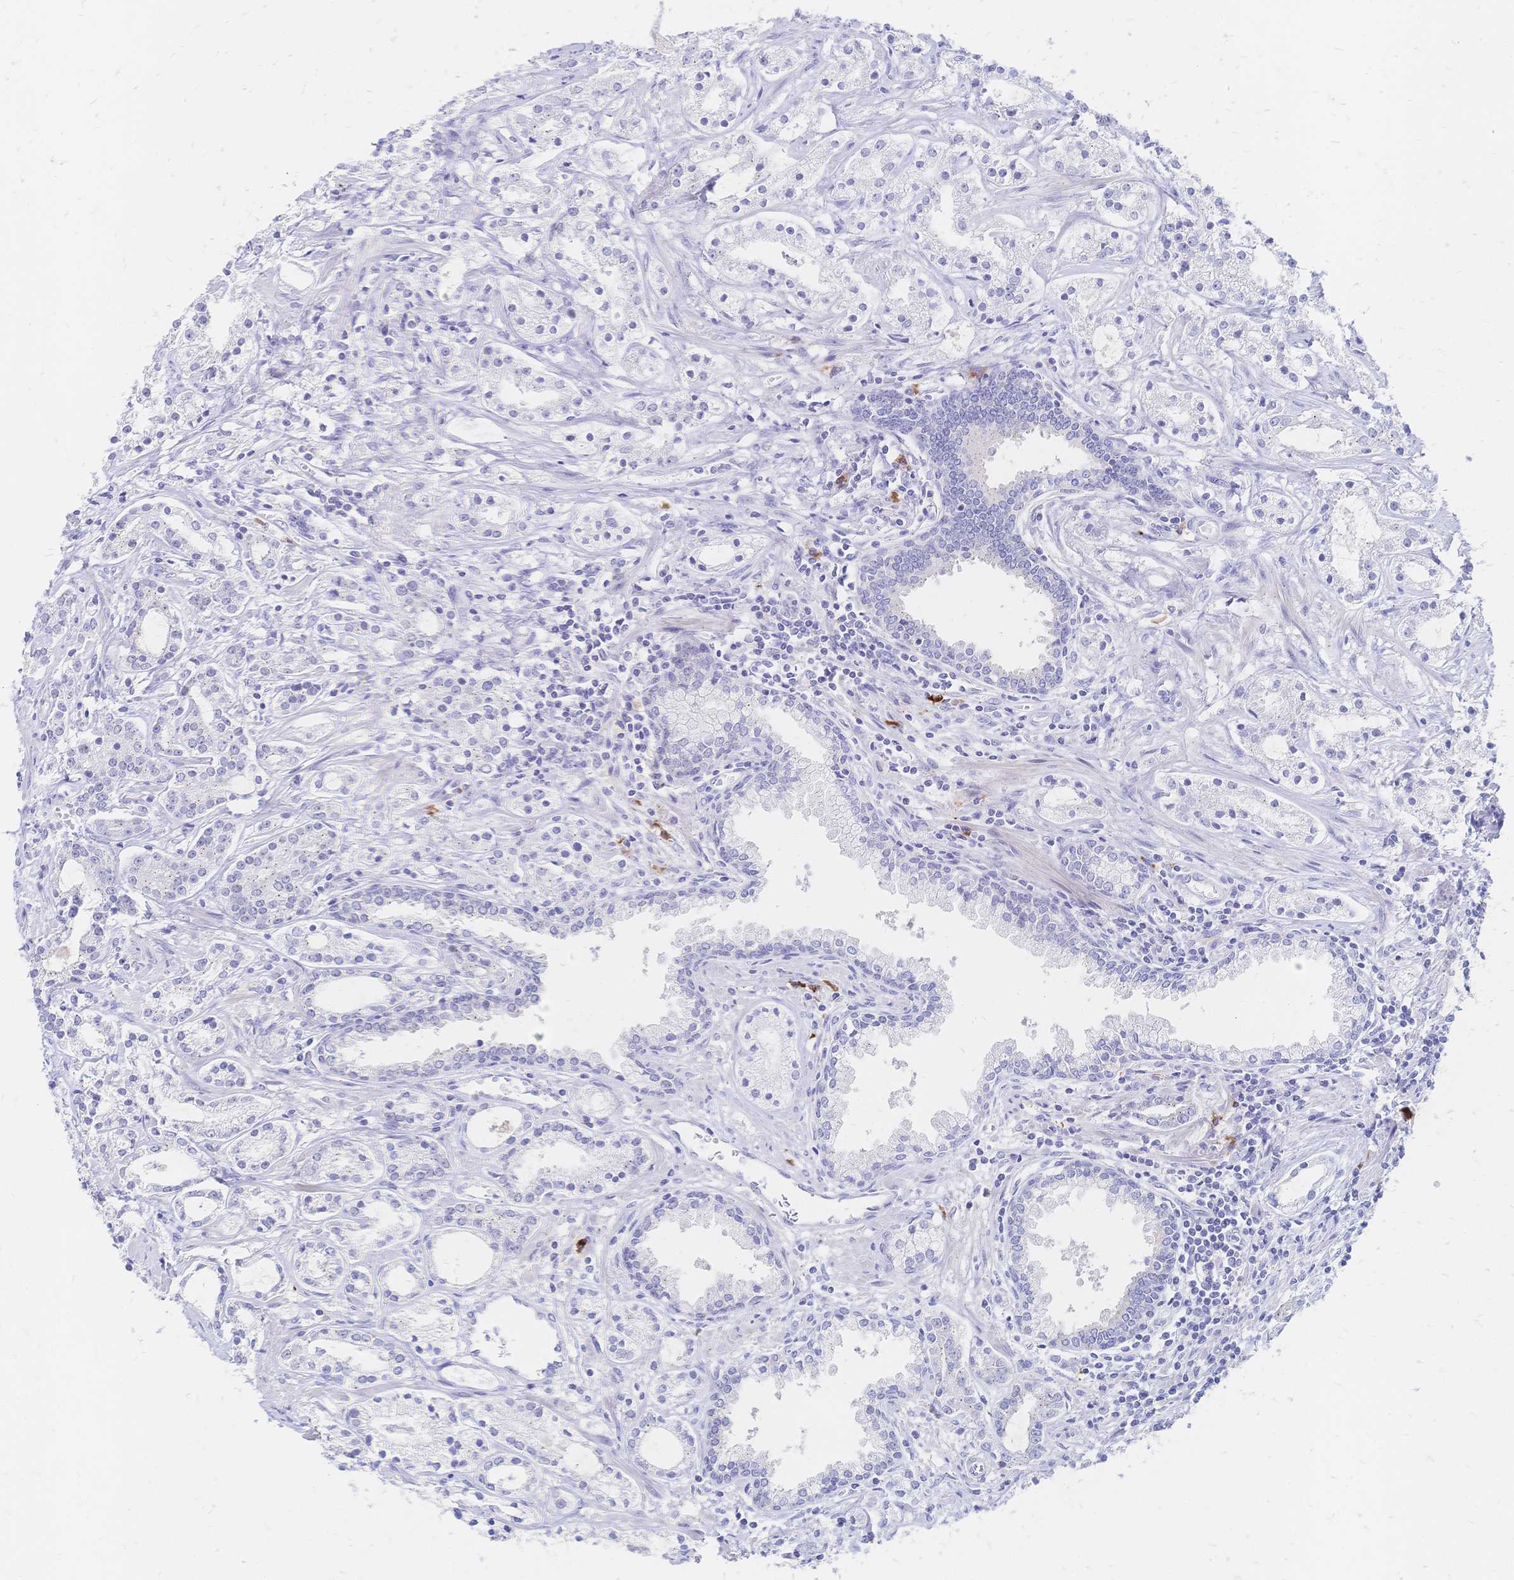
{"staining": {"intensity": "negative", "quantity": "none", "location": "none"}, "tissue": "prostate cancer", "cell_type": "Tumor cells", "image_type": "cancer", "snomed": [{"axis": "morphology", "description": "Adenocarcinoma, Medium grade"}, {"axis": "topography", "description": "Prostate"}], "caption": "IHC histopathology image of neoplastic tissue: human adenocarcinoma (medium-grade) (prostate) stained with DAB (3,3'-diaminobenzidine) reveals no significant protein expression in tumor cells.", "gene": "PSORS1C2", "patient": {"sex": "male", "age": 57}}